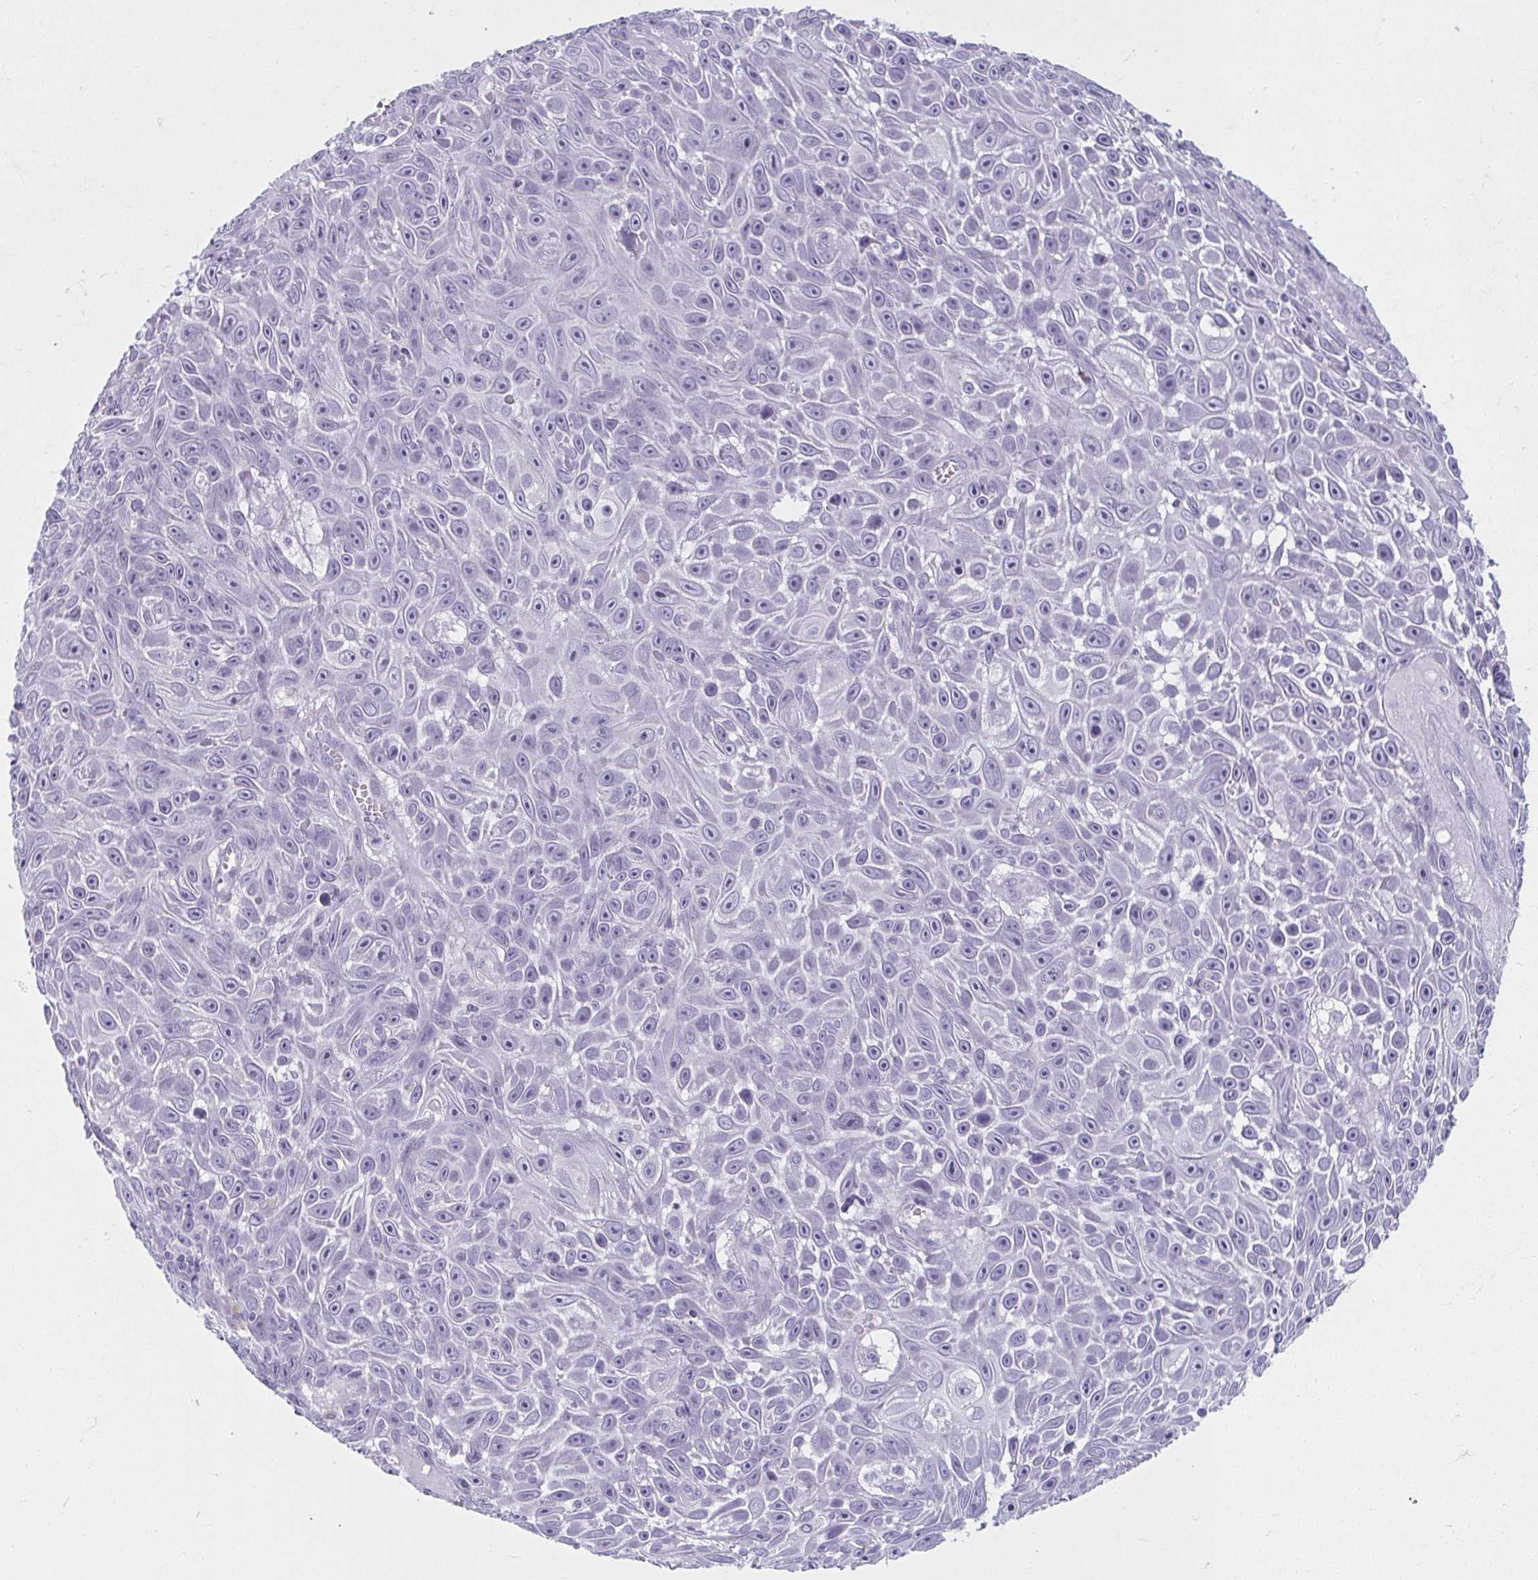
{"staining": {"intensity": "negative", "quantity": "none", "location": "none"}, "tissue": "skin cancer", "cell_type": "Tumor cells", "image_type": "cancer", "snomed": [{"axis": "morphology", "description": "Squamous cell carcinoma, NOS"}, {"axis": "topography", "description": "Skin"}], "caption": "Immunohistochemical staining of human squamous cell carcinoma (skin) exhibits no significant positivity in tumor cells.", "gene": "MOBP", "patient": {"sex": "male", "age": 82}}